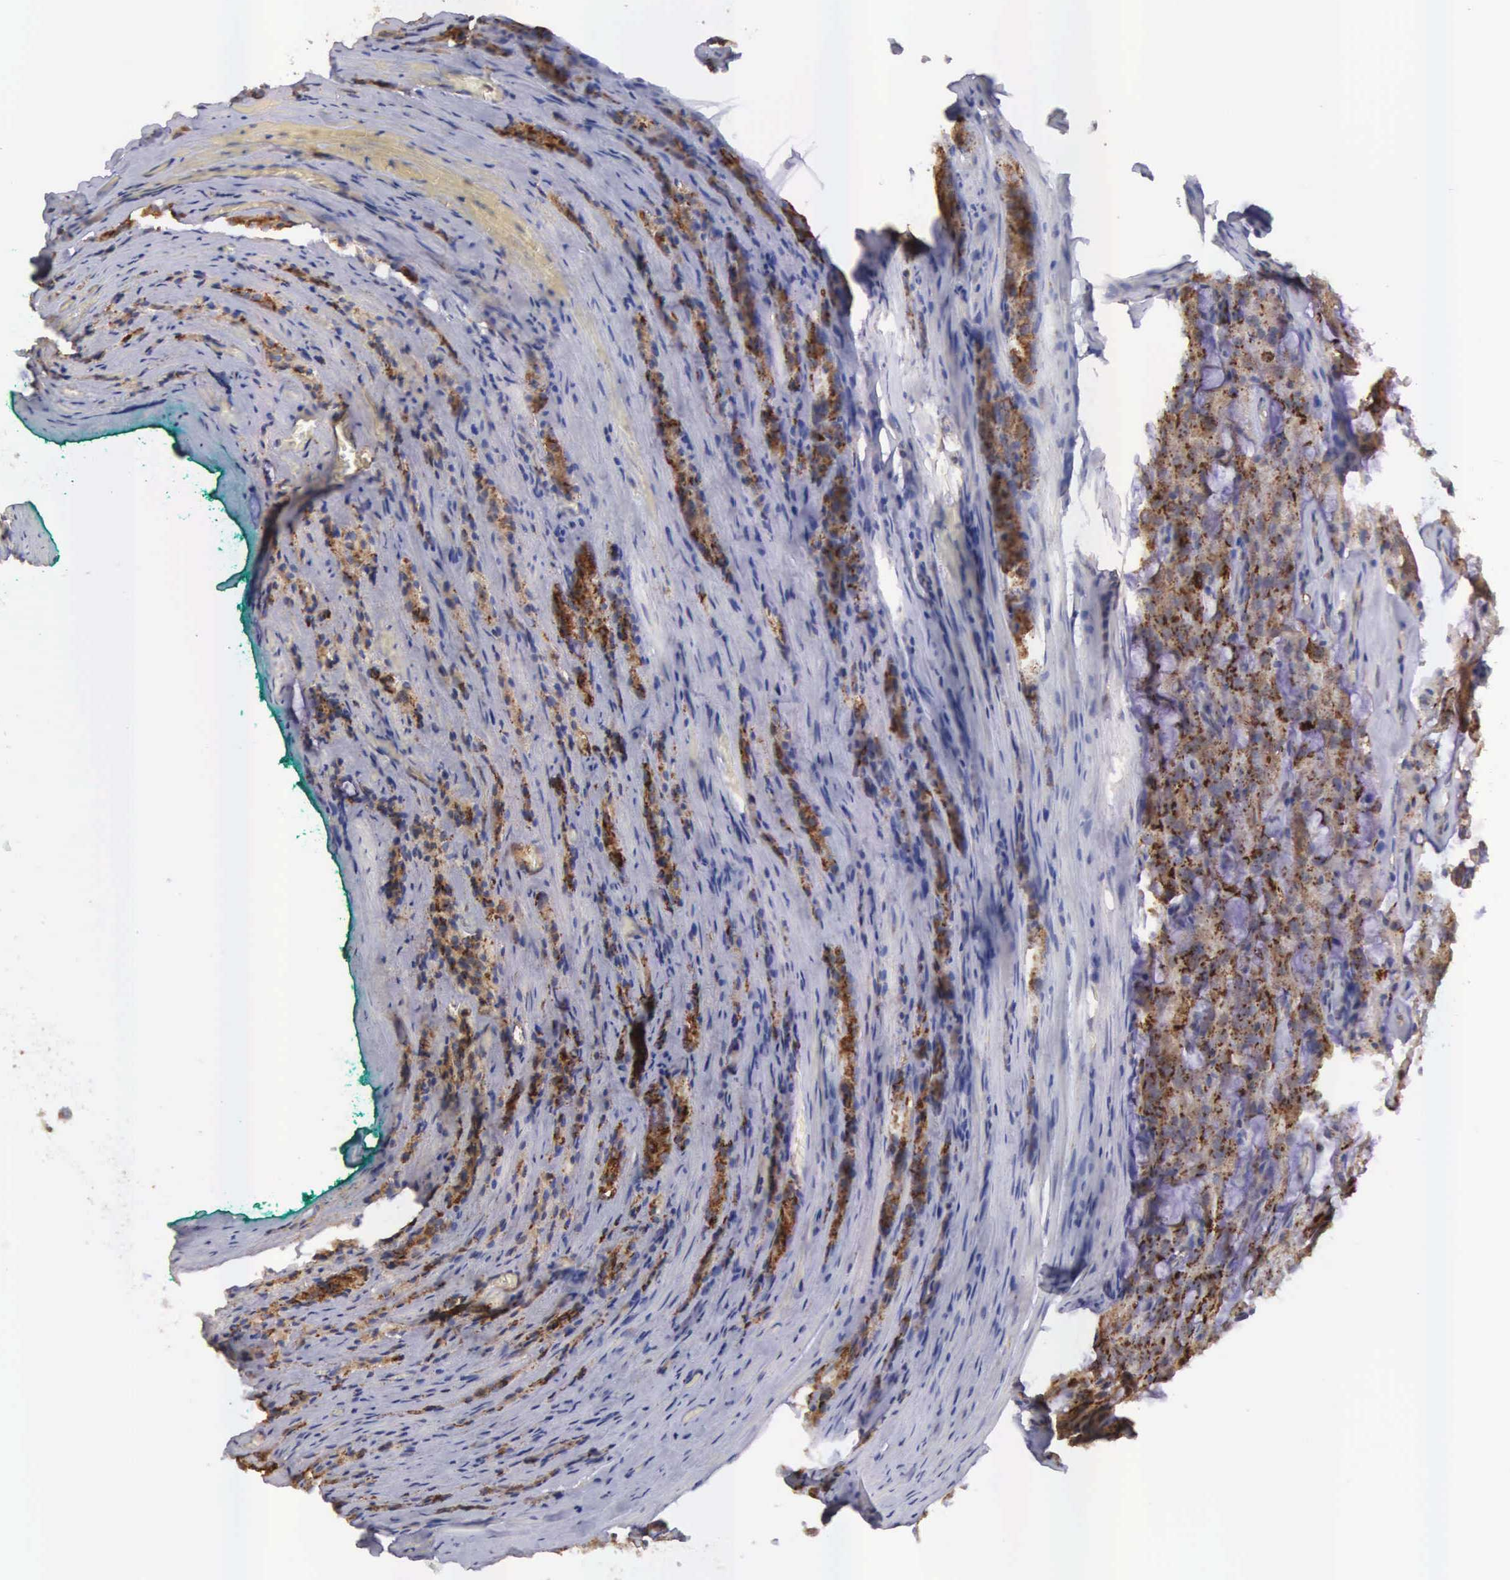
{"staining": {"intensity": "moderate", "quantity": ">75%", "location": "cytoplasmic/membranous"}, "tissue": "prostate cancer", "cell_type": "Tumor cells", "image_type": "cancer", "snomed": [{"axis": "morphology", "description": "Adenocarcinoma, Medium grade"}, {"axis": "topography", "description": "Prostate"}], "caption": "This photomicrograph exhibits IHC staining of prostate medium-grade adenocarcinoma, with medium moderate cytoplasmic/membranous positivity in about >75% of tumor cells.", "gene": "DHRS1", "patient": {"sex": "male", "age": 60}}